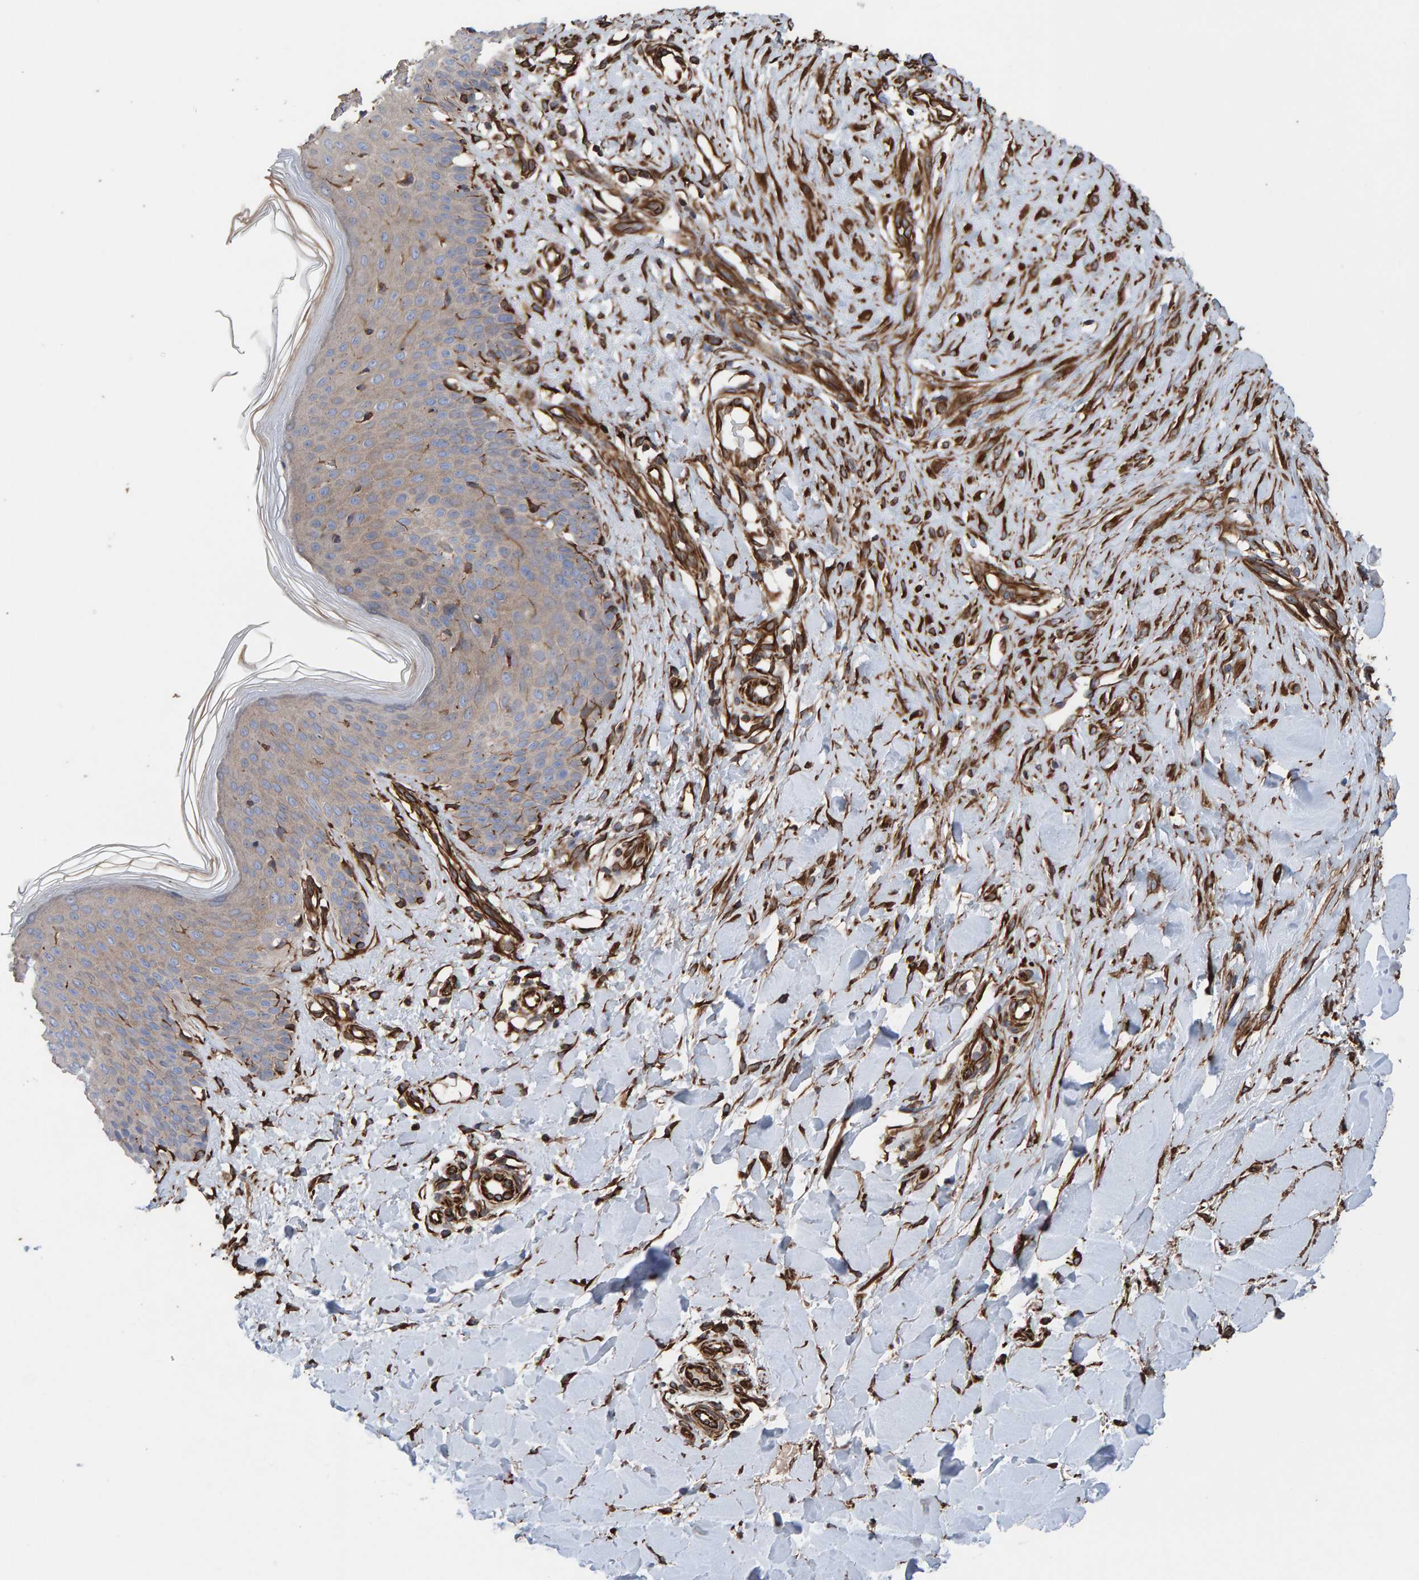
{"staining": {"intensity": "moderate", "quantity": ">75%", "location": "cytoplasmic/membranous"}, "tissue": "skin", "cell_type": "Fibroblasts", "image_type": "normal", "snomed": [{"axis": "morphology", "description": "Normal tissue, NOS"}, {"axis": "topography", "description": "Skin"}], "caption": "Immunohistochemistry (IHC) (DAB (3,3'-diaminobenzidine)) staining of benign skin demonstrates moderate cytoplasmic/membranous protein expression in approximately >75% of fibroblasts. Ihc stains the protein of interest in brown and the nuclei are stained blue.", "gene": "ZNF347", "patient": {"sex": "male", "age": 41}}